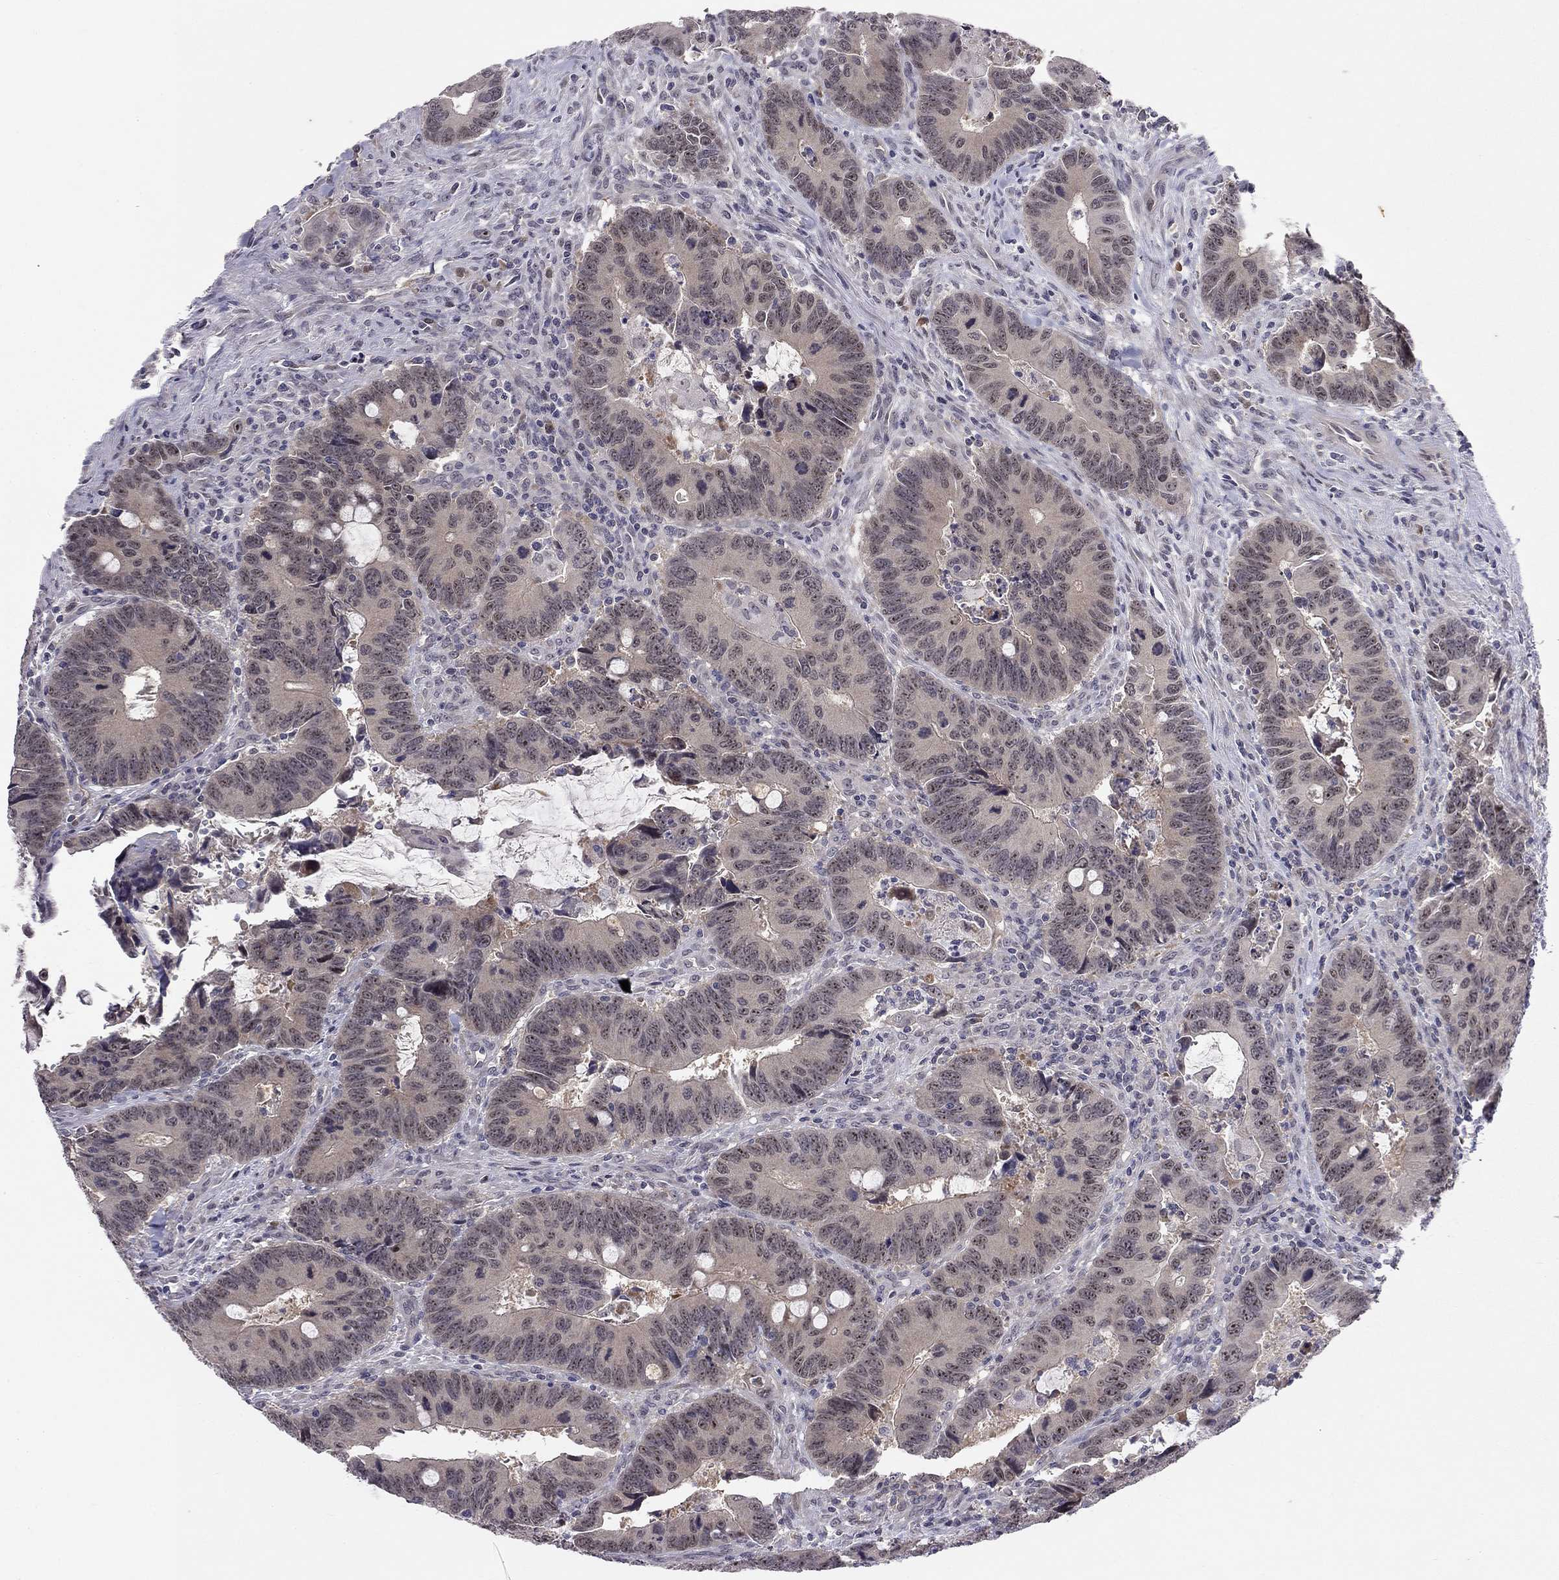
{"staining": {"intensity": "negative", "quantity": "none", "location": "none"}, "tissue": "colorectal cancer", "cell_type": "Tumor cells", "image_type": "cancer", "snomed": [{"axis": "morphology", "description": "Adenocarcinoma, NOS"}, {"axis": "topography", "description": "Rectum"}], "caption": "Immunohistochemistry (IHC) micrograph of human colorectal adenocarcinoma stained for a protein (brown), which reveals no expression in tumor cells.", "gene": "STXBP6", "patient": {"sex": "male", "age": 67}}